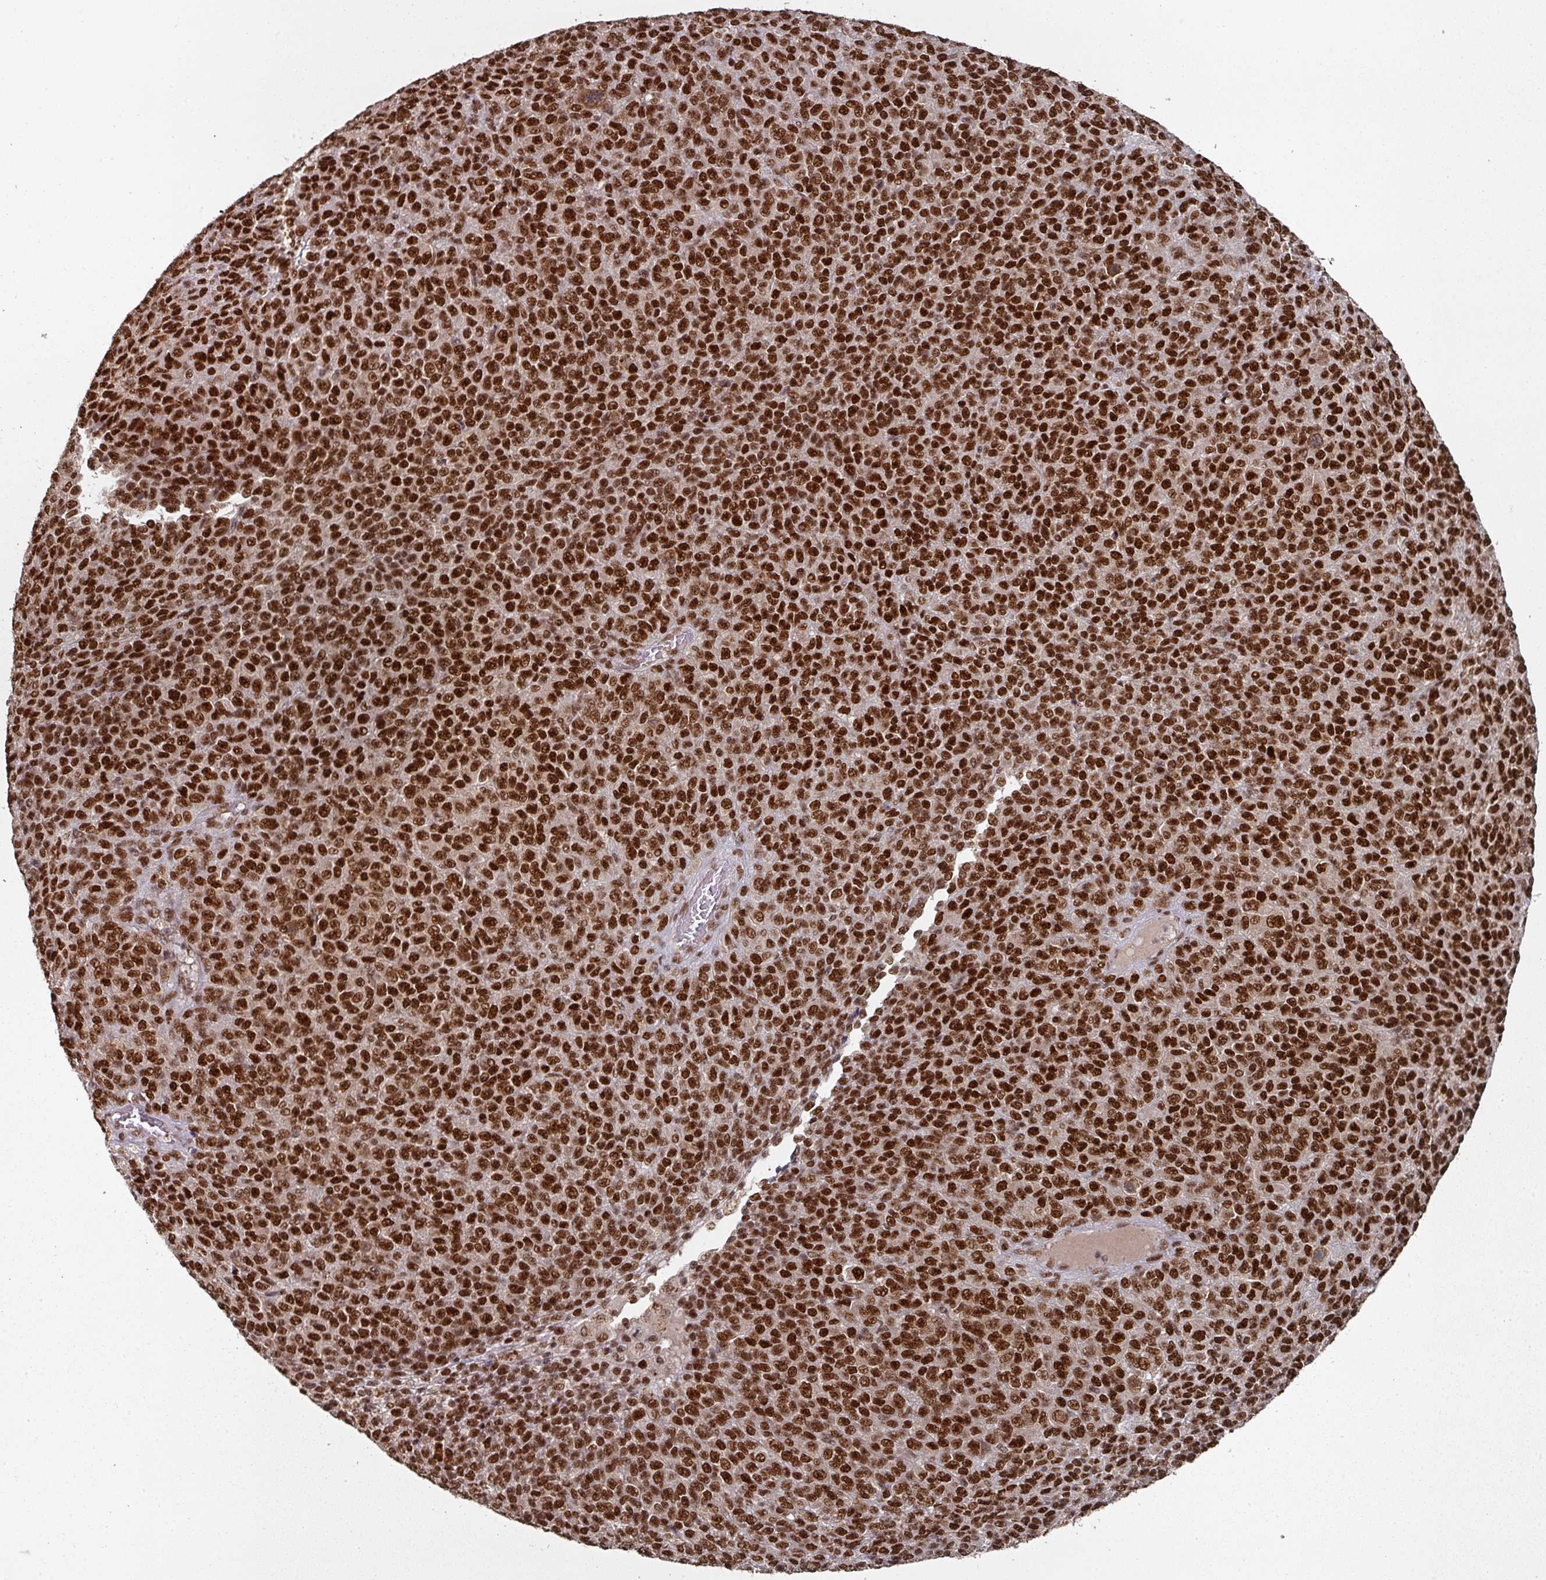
{"staining": {"intensity": "strong", "quantity": ">75%", "location": "nuclear"}, "tissue": "melanoma", "cell_type": "Tumor cells", "image_type": "cancer", "snomed": [{"axis": "morphology", "description": "Malignant melanoma, Metastatic site"}, {"axis": "topography", "description": "Brain"}], "caption": "The micrograph shows staining of melanoma, revealing strong nuclear protein expression (brown color) within tumor cells.", "gene": "MEPCE", "patient": {"sex": "female", "age": 56}}